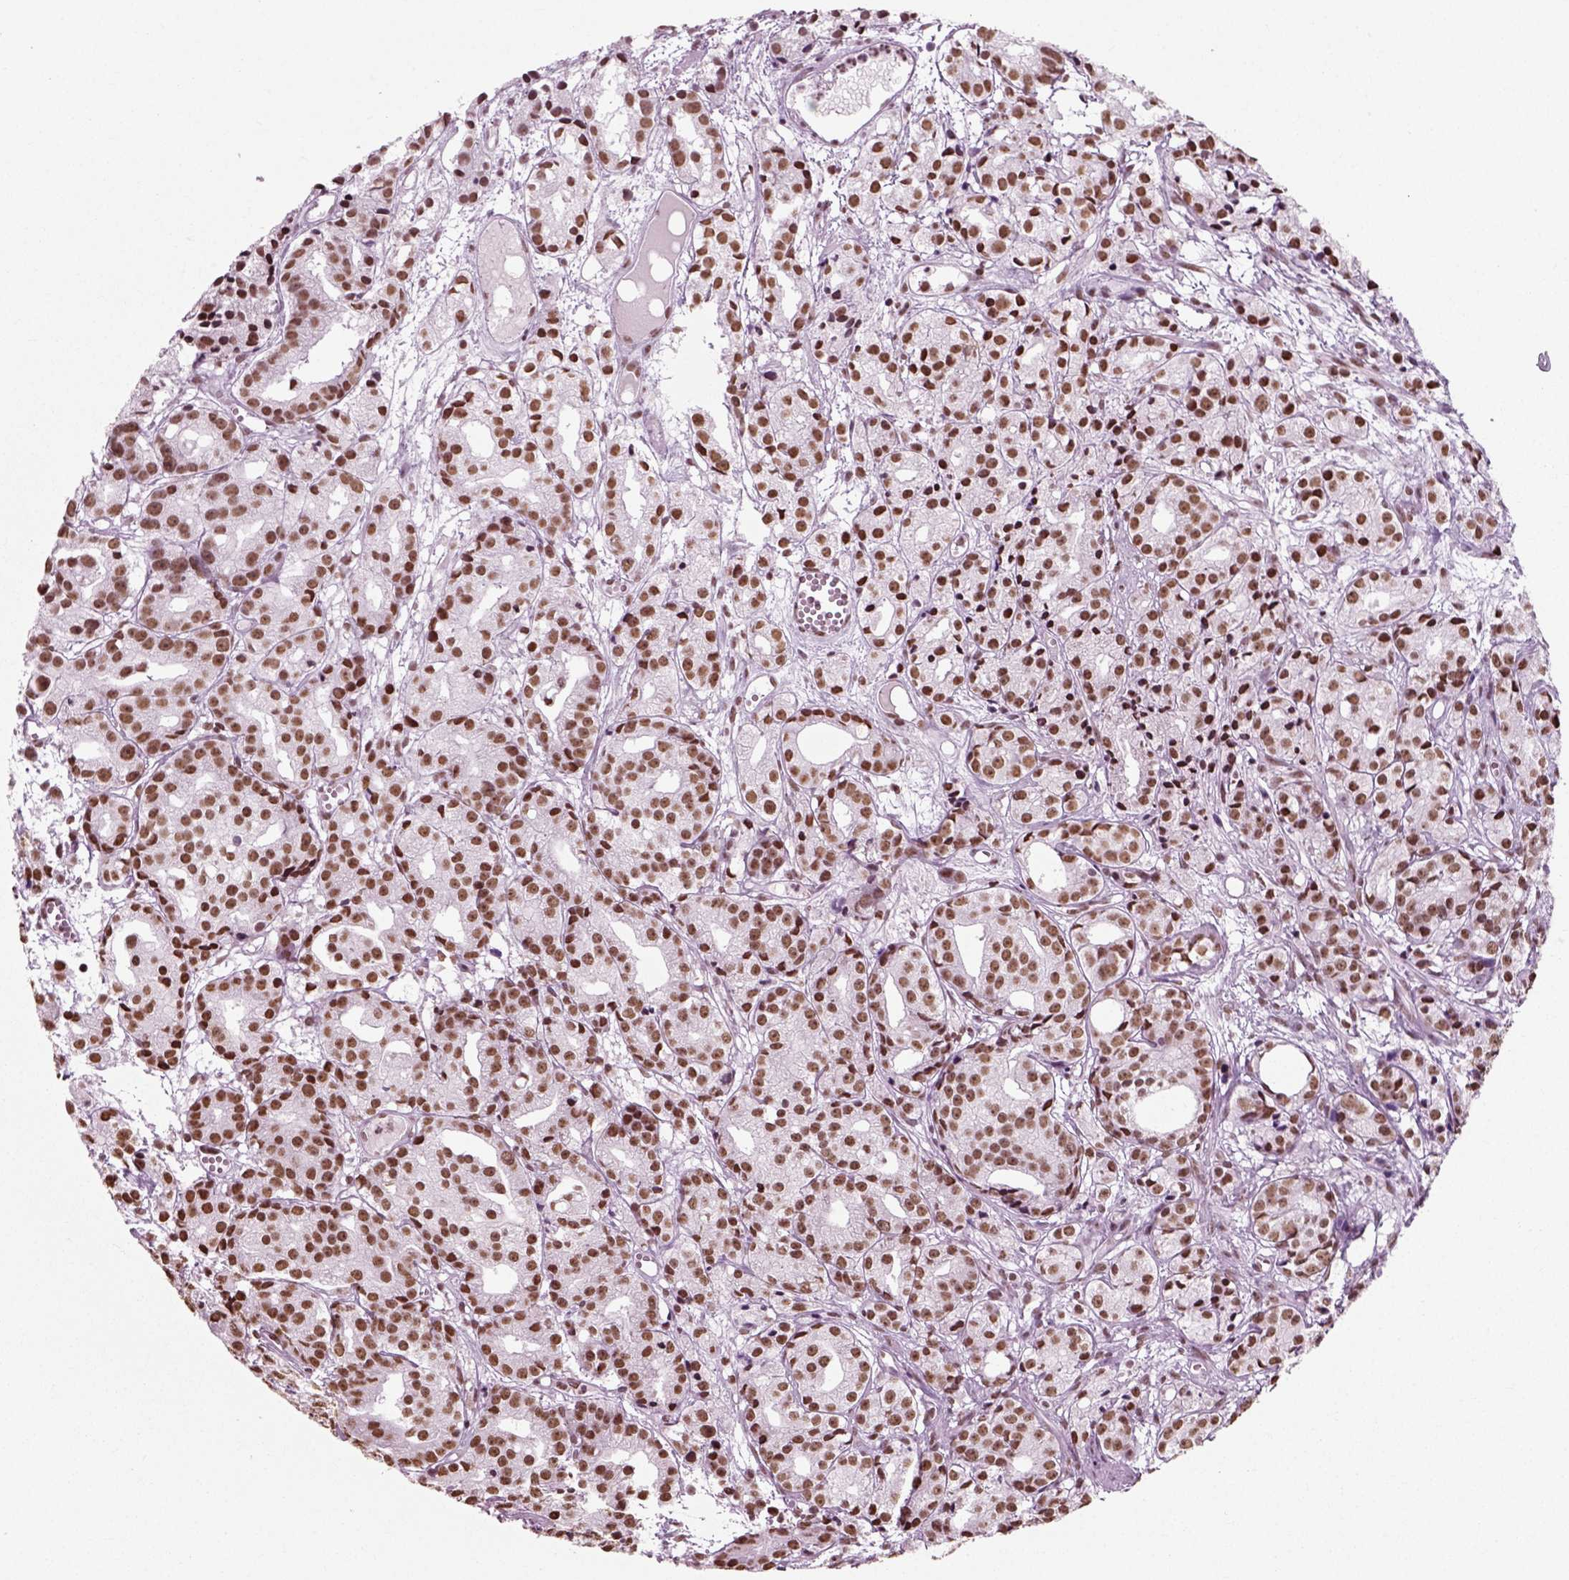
{"staining": {"intensity": "moderate", "quantity": ">75%", "location": "nuclear"}, "tissue": "prostate cancer", "cell_type": "Tumor cells", "image_type": "cancer", "snomed": [{"axis": "morphology", "description": "Adenocarcinoma, Medium grade"}, {"axis": "topography", "description": "Prostate"}], "caption": "About >75% of tumor cells in human adenocarcinoma (medium-grade) (prostate) display moderate nuclear protein staining as visualized by brown immunohistochemical staining.", "gene": "POLR1H", "patient": {"sex": "male", "age": 74}}